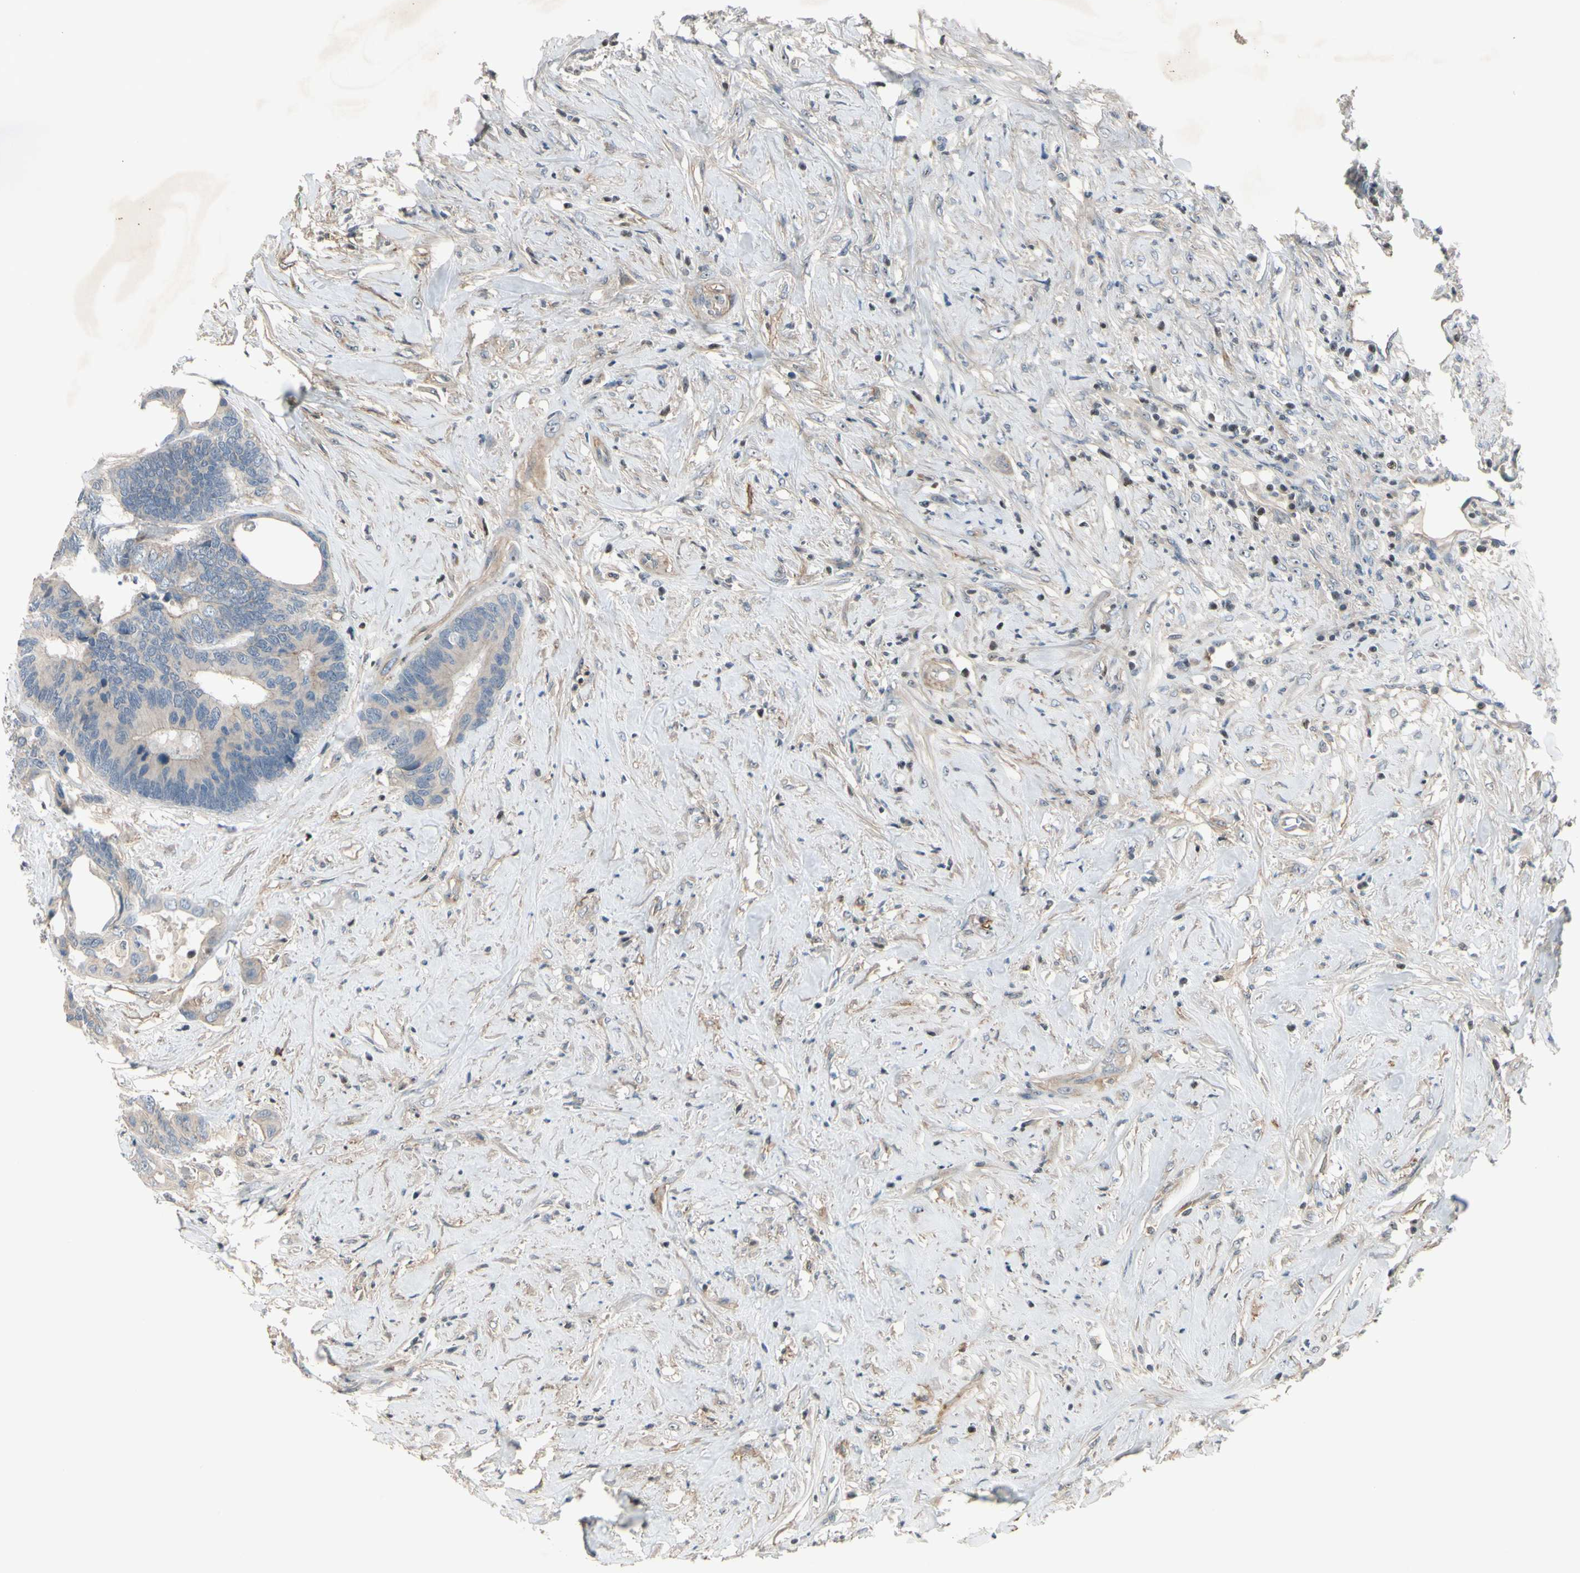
{"staining": {"intensity": "weak", "quantity": ">75%", "location": "cytoplasmic/membranous"}, "tissue": "colorectal cancer", "cell_type": "Tumor cells", "image_type": "cancer", "snomed": [{"axis": "morphology", "description": "Adenocarcinoma, NOS"}, {"axis": "topography", "description": "Rectum"}], "caption": "The immunohistochemical stain shows weak cytoplasmic/membranous staining in tumor cells of colorectal adenocarcinoma tissue.", "gene": "NFYA", "patient": {"sex": "male", "age": 55}}